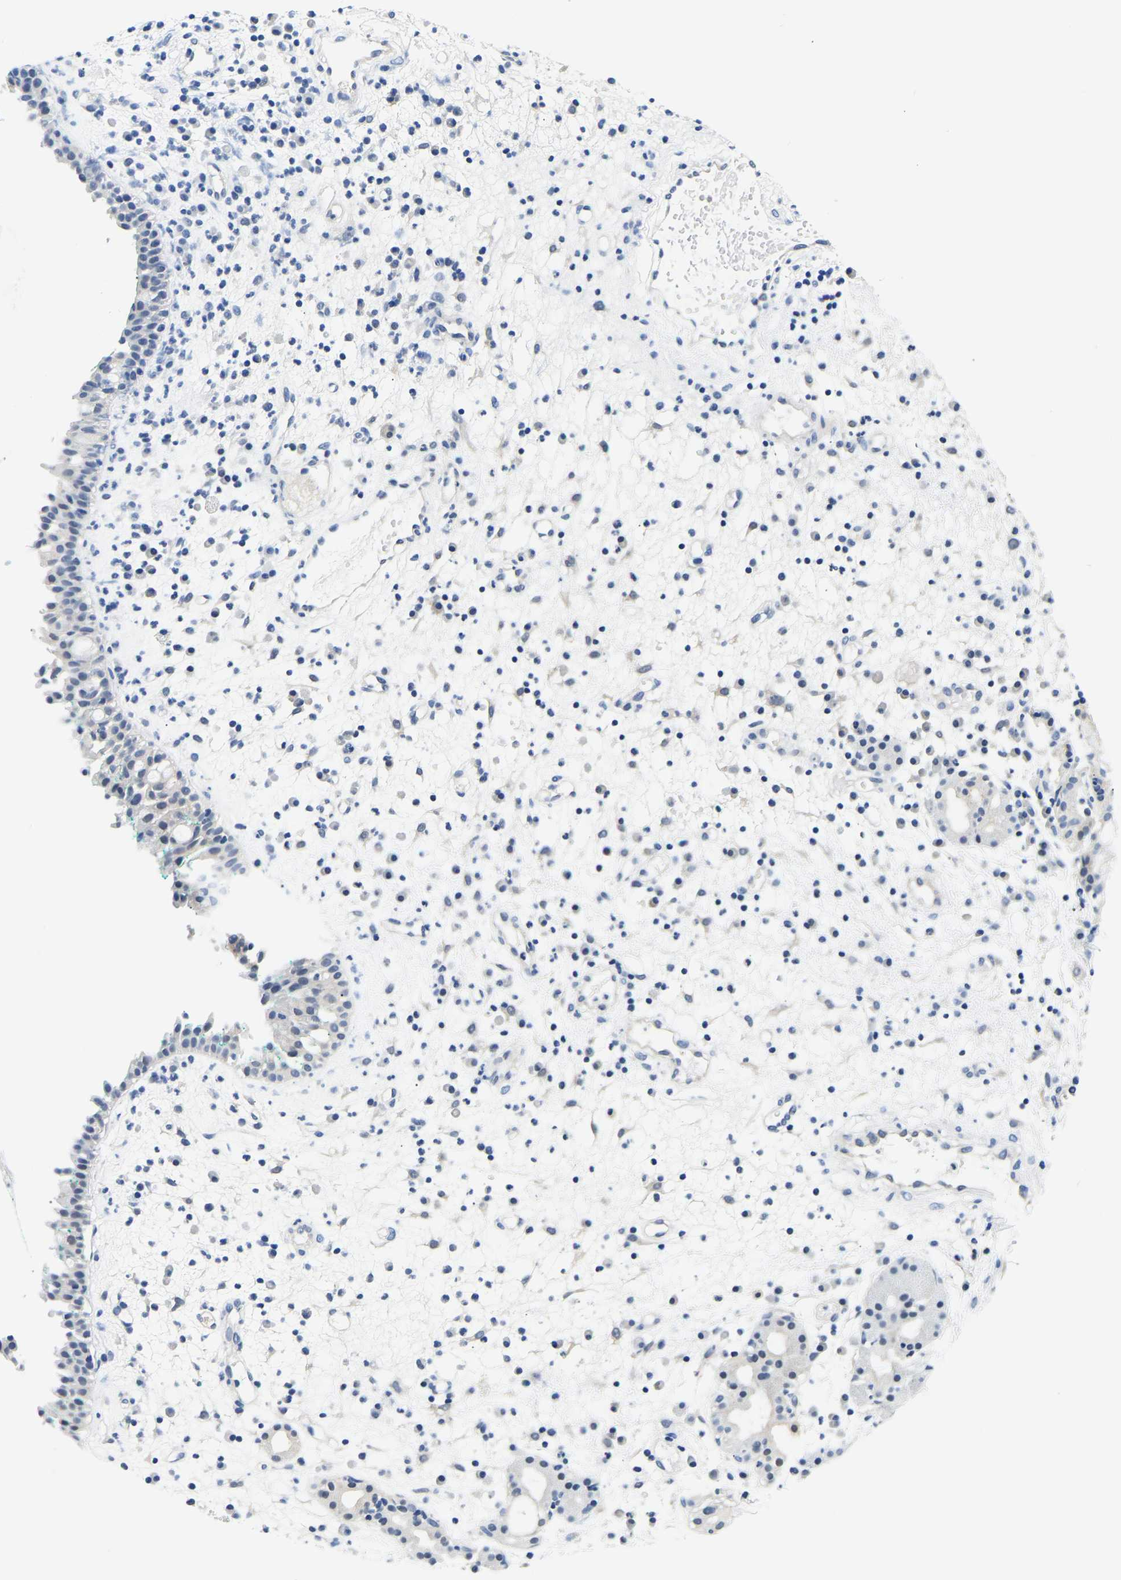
{"staining": {"intensity": "negative", "quantity": "none", "location": "none"}, "tissue": "nasopharynx", "cell_type": "Respiratory epithelial cells", "image_type": "normal", "snomed": [{"axis": "morphology", "description": "Normal tissue, NOS"}, {"axis": "morphology", "description": "Basal cell carcinoma"}, {"axis": "topography", "description": "Cartilage tissue"}, {"axis": "topography", "description": "Nasopharynx"}, {"axis": "topography", "description": "Oral tissue"}], "caption": "Normal nasopharynx was stained to show a protein in brown. There is no significant staining in respiratory epithelial cells. (DAB (3,3'-diaminobenzidine) immunohistochemistry with hematoxylin counter stain).", "gene": "UCHL3", "patient": {"sex": "female", "age": 77}}